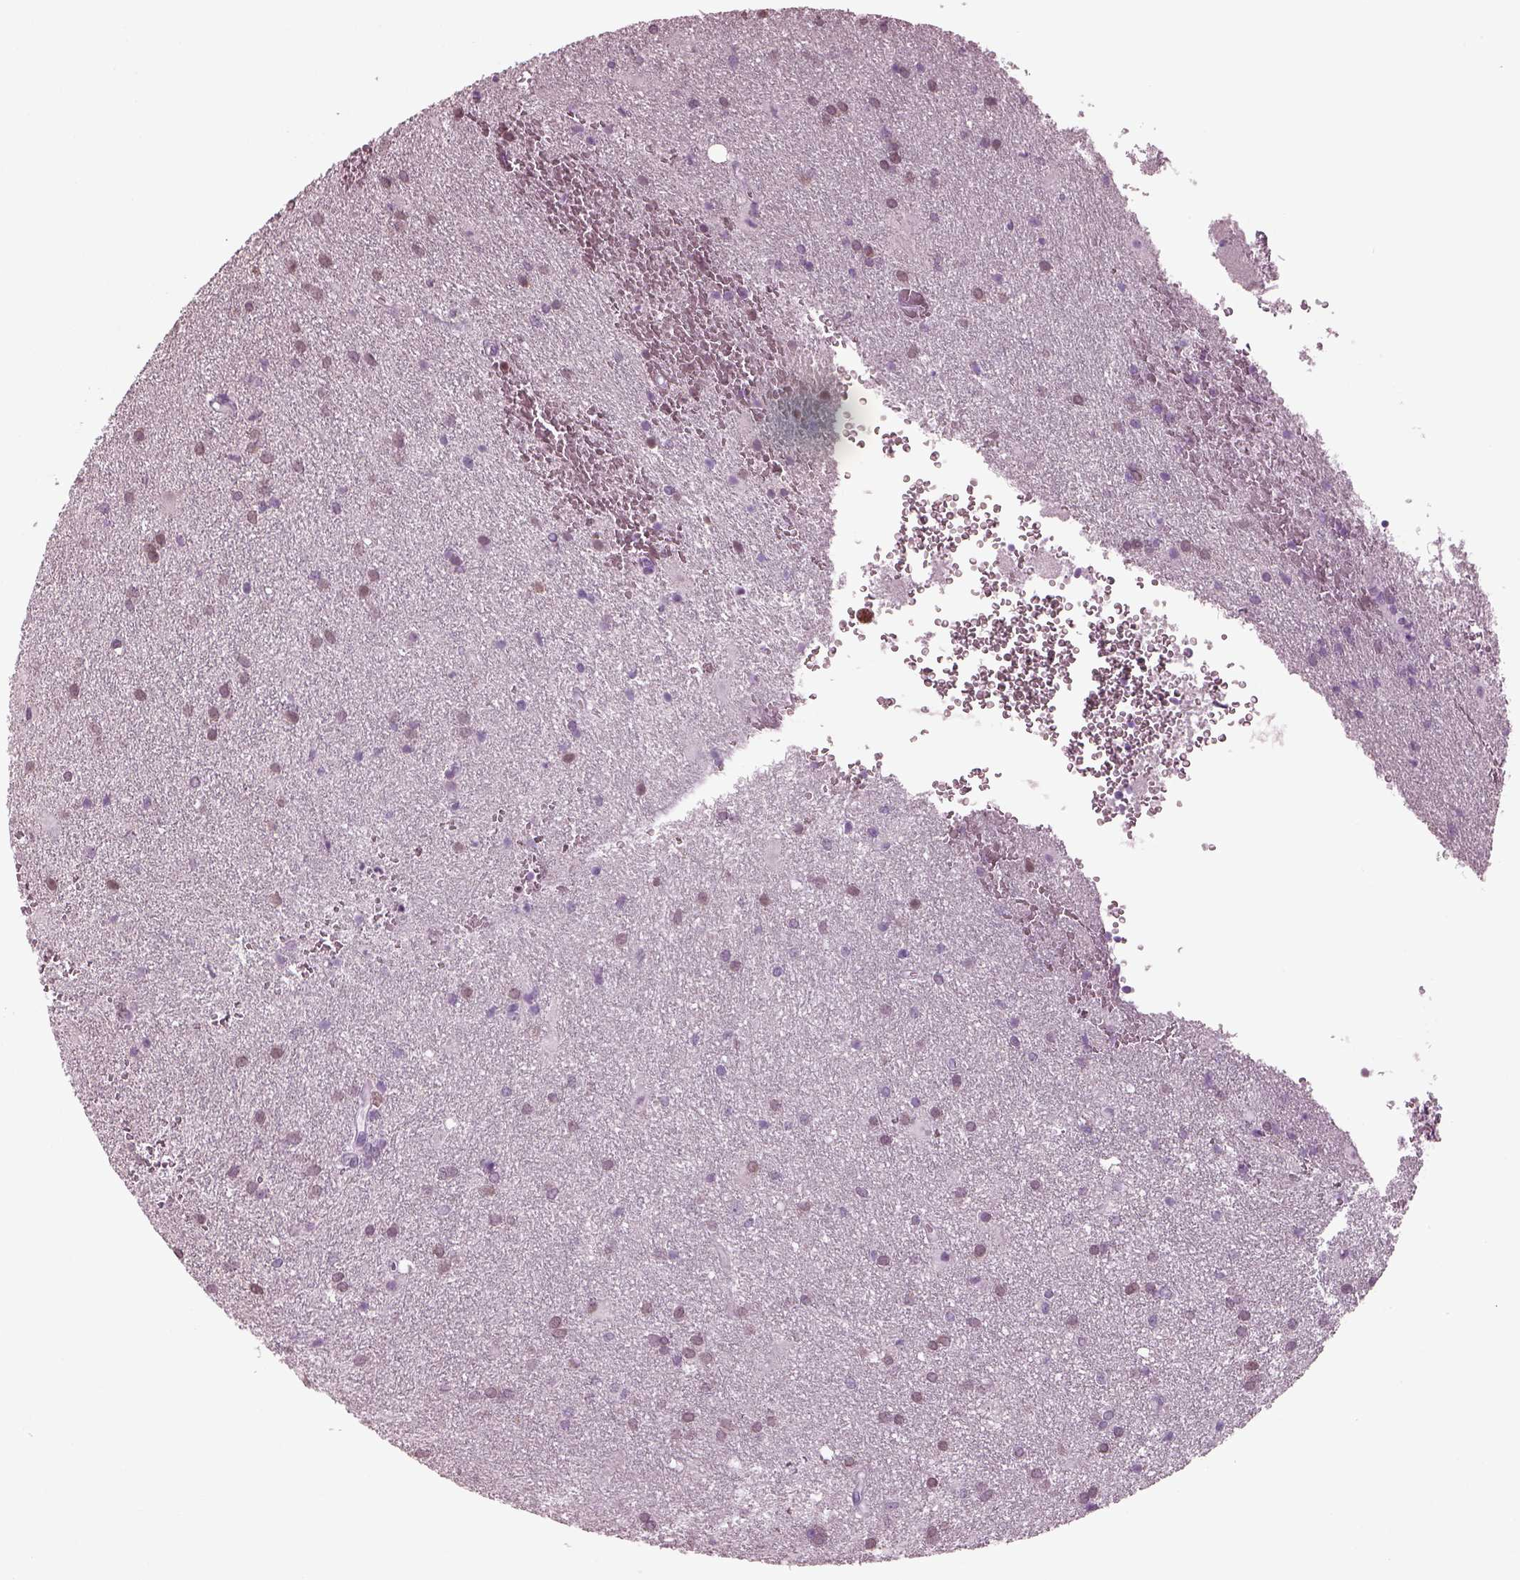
{"staining": {"intensity": "weak", "quantity": "25%-75%", "location": "cytoplasmic/membranous,nuclear"}, "tissue": "glioma", "cell_type": "Tumor cells", "image_type": "cancer", "snomed": [{"axis": "morphology", "description": "Glioma, malignant, Low grade"}, {"axis": "topography", "description": "Brain"}], "caption": "This histopathology image reveals IHC staining of low-grade glioma (malignant), with low weak cytoplasmic/membranous and nuclear staining in approximately 25%-75% of tumor cells.", "gene": "TPPP2", "patient": {"sex": "male", "age": 58}}